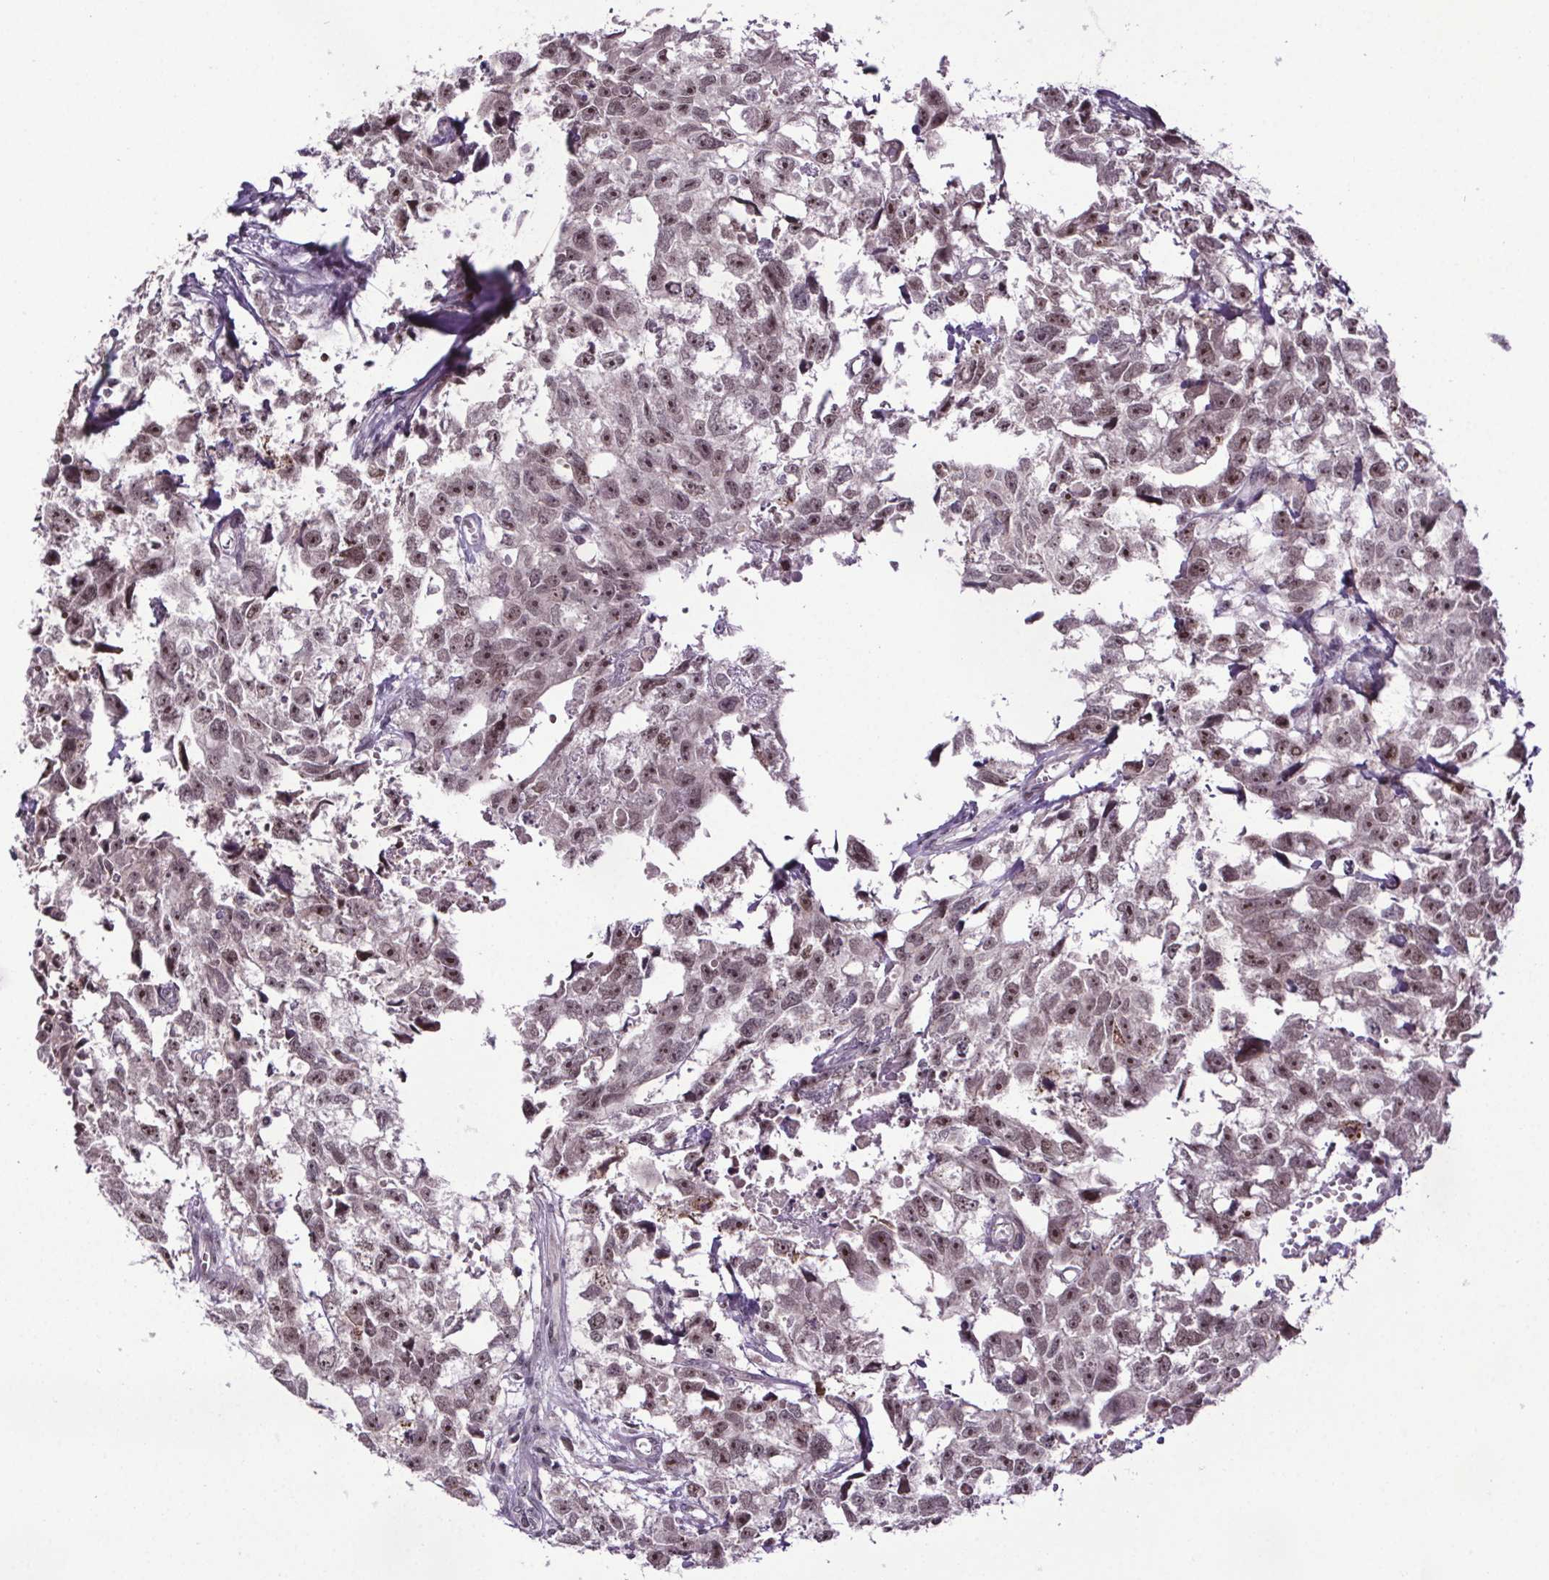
{"staining": {"intensity": "moderate", "quantity": "25%-75%", "location": "nuclear"}, "tissue": "testis cancer", "cell_type": "Tumor cells", "image_type": "cancer", "snomed": [{"axis": "morphology", "description": "Carcinoma, Embryonal, NOS"}, {"axis": "morphology", "description": "Teratoma, malignant, NOS"}, {"axis": "topography", "description": "Testis"}], "caption": "Testis cancer stained with a protein marker exhibits moderate staining in tumor cells.", "gene": "ATMIN", "patient": {"sex": "male", "age": 44}}